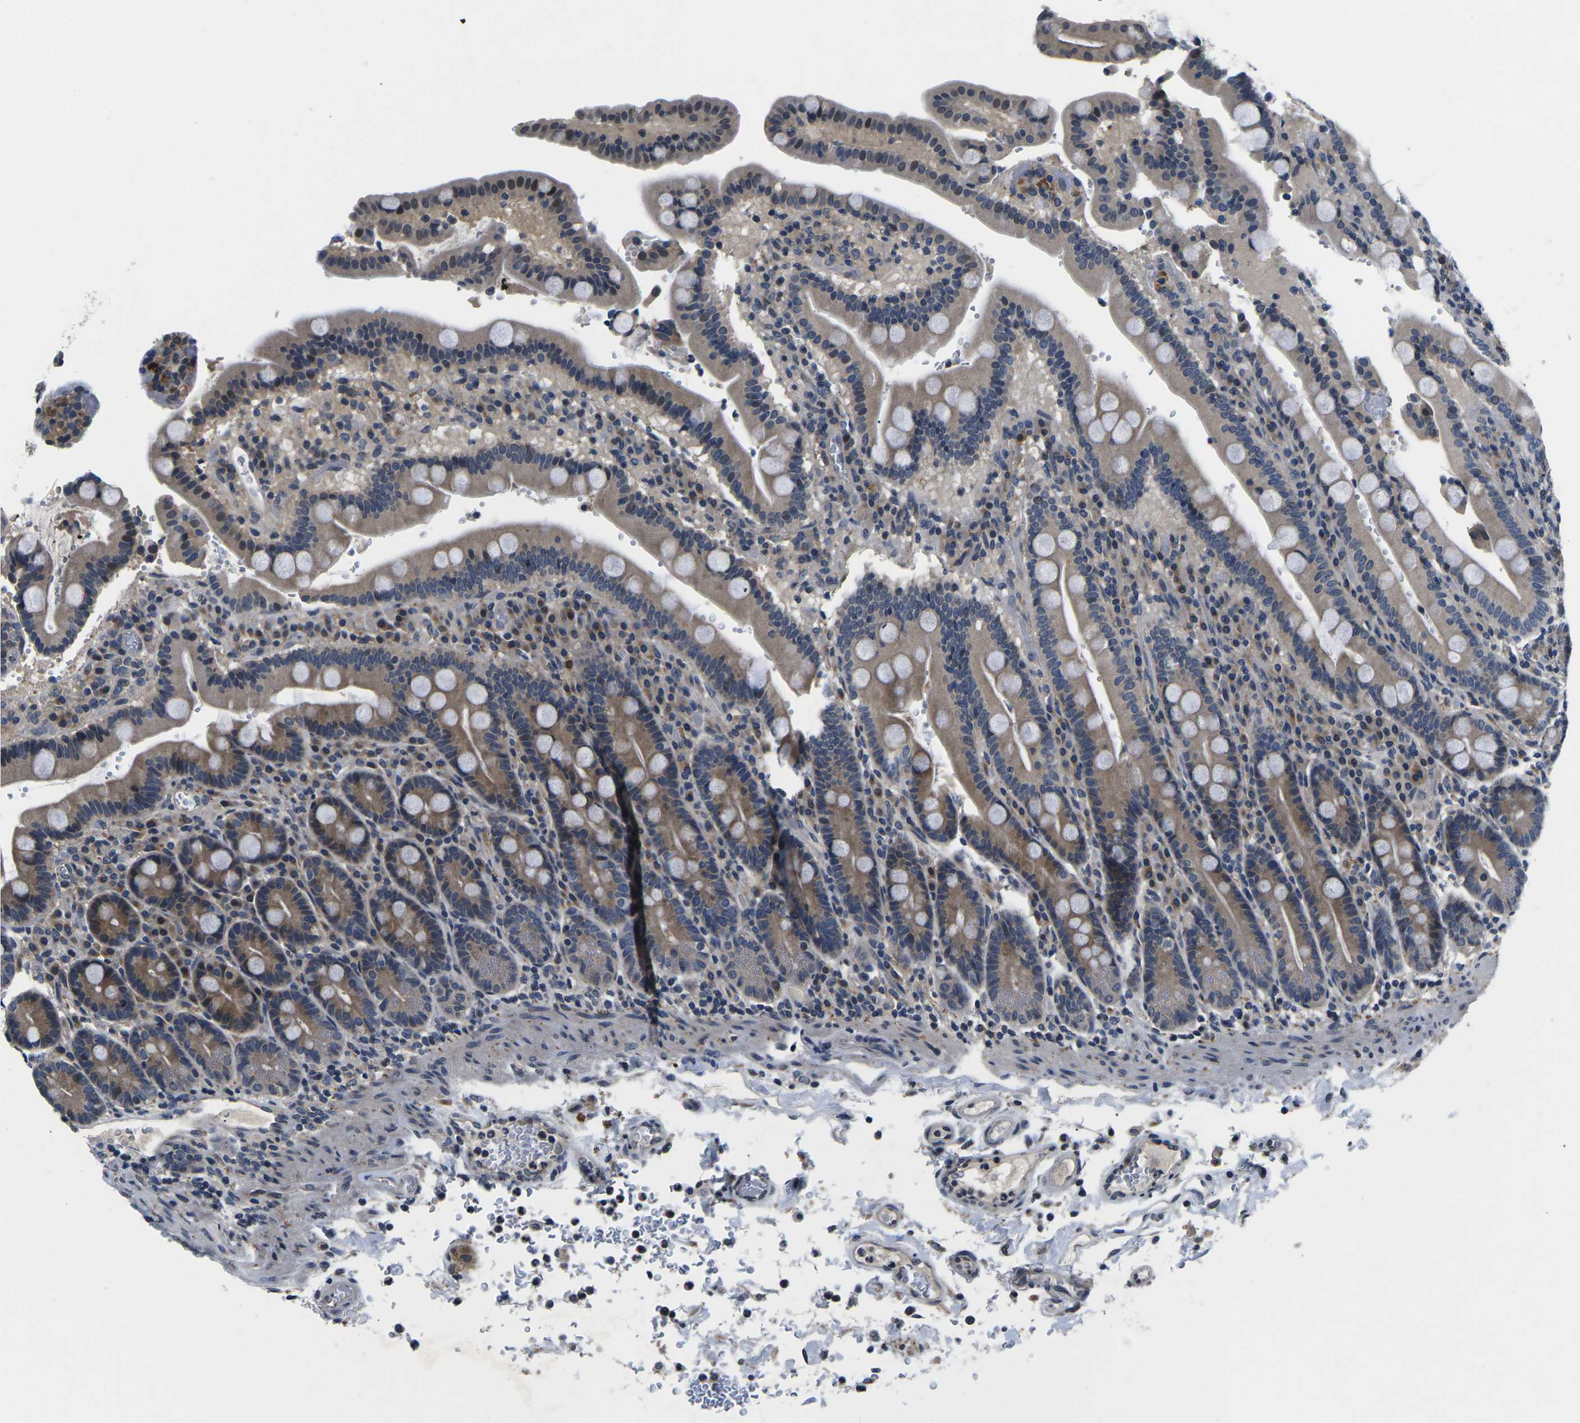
{"staining": {"intensity": "weak", "quantity": ">75%", "location": "cytoplasmic/membranous,nuclear"}, "tissue": "duodenum", "cell_type": "Glandular cells", "image_type": "normal", "snomed": [{"axis": "morphology", "description": "Normal tissue, NOS"}, {"axis": "topography", "description": "Small intestine, NOS"}], "caption": "Brown immunohistochemical staining in normal human duodenum shows weak cytoplasmic/membranous,nuclear positivity in approximately >75% of glandular cells. Using DAB (3,3'-diaminobenzidine) (brown) and hematoxylin (blue) stains, captured at high magnification using brightfield microscopy.", "gene": "SNX10", "patient": {"sex": "female", "age": 71}}